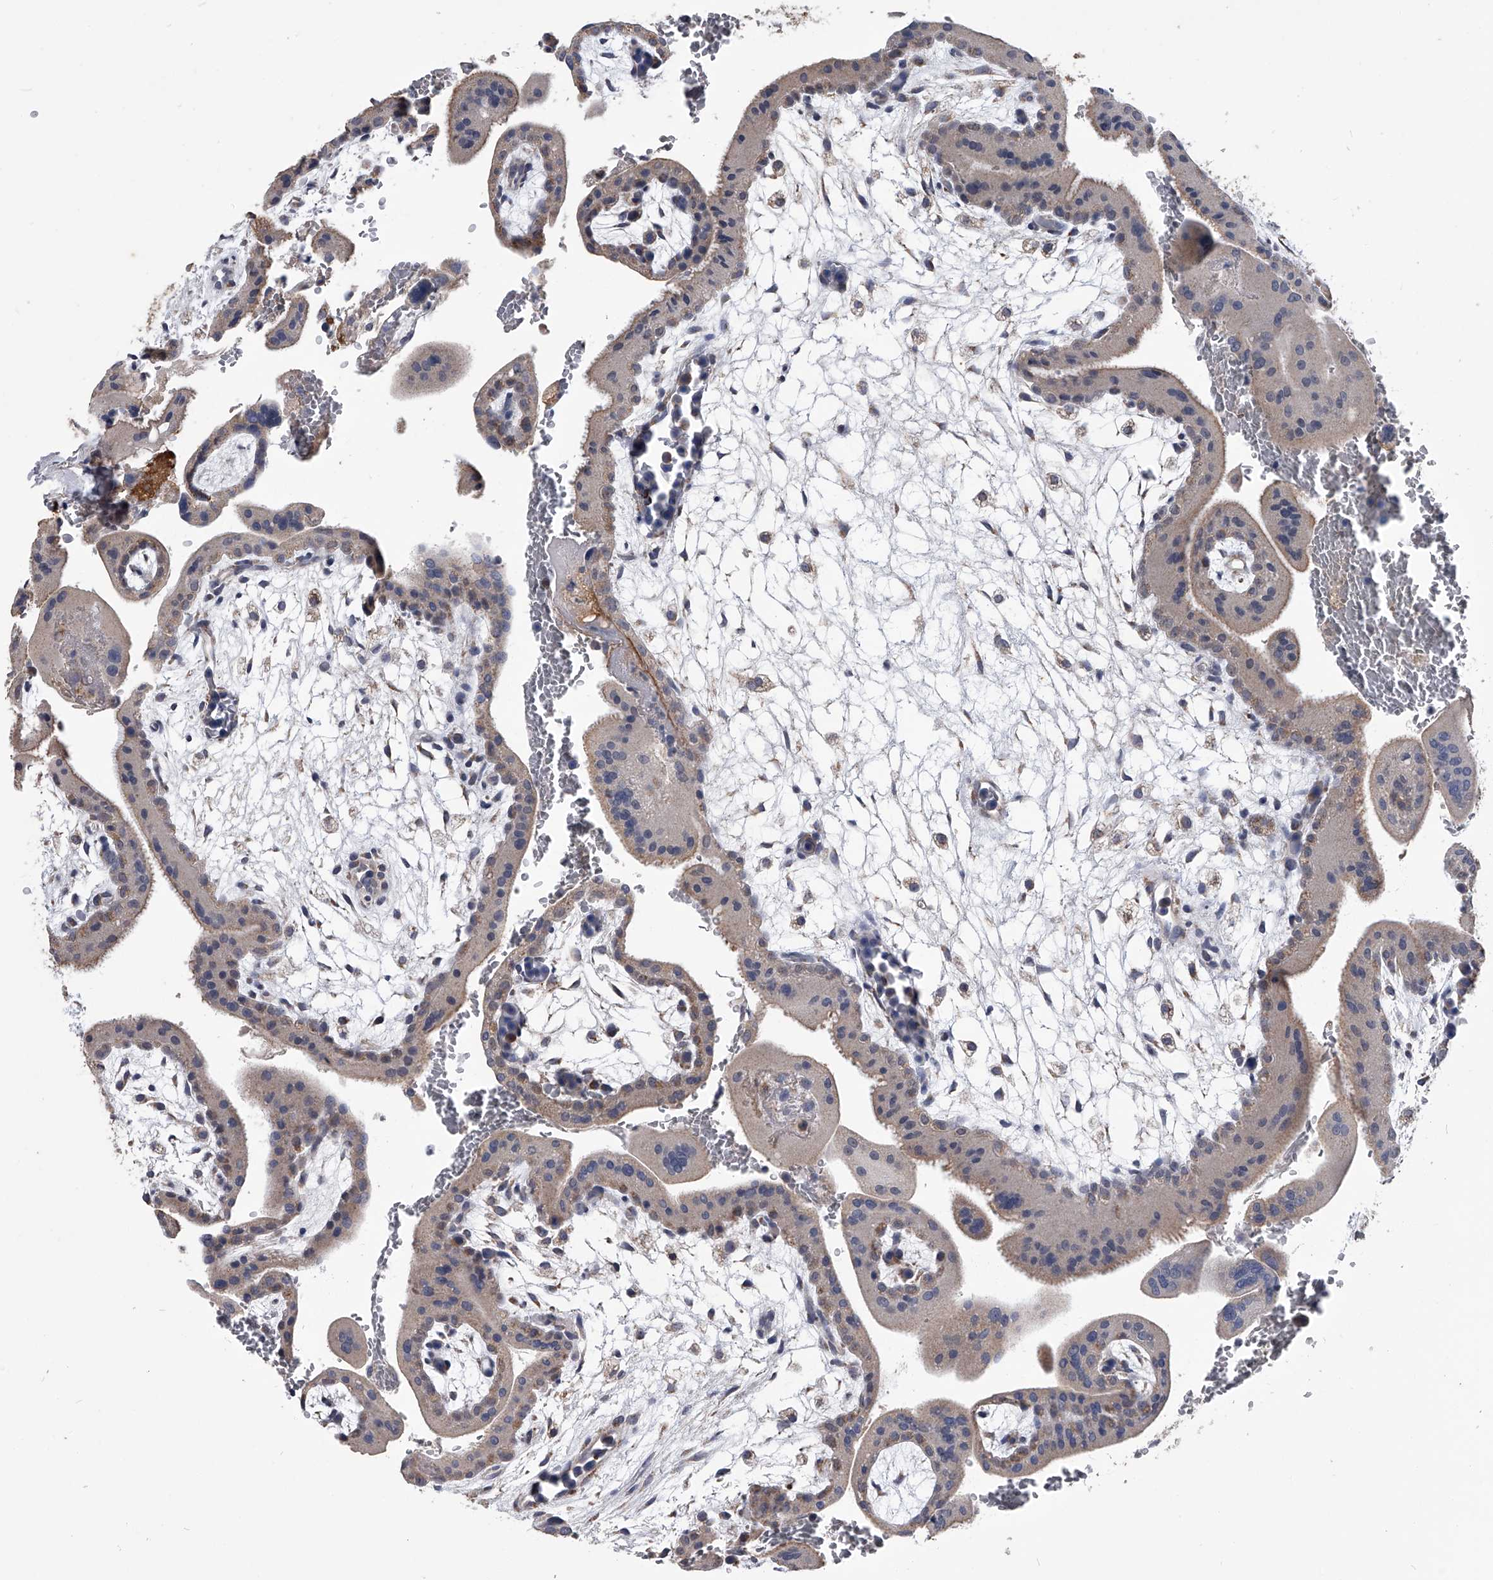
{"staining": {"intensity": "weak", "quantity": "<25%", "location": "cytoplasmic/membranous"}, "tissue": "placenta", "cell_type": "Trophoblastic cells", "image_type": "normal", "snomed": [{"axis": "morphology", "description": "Normal tissue, NOS"}, {"axis": "topography", "description": "Placenta"}], "caption": "Immunohistochemical staining of benign placenta shows no significant positivity in trophoblastic cells.", "gene": "OAT", "patient": {"sex": "female", "age": 35}}